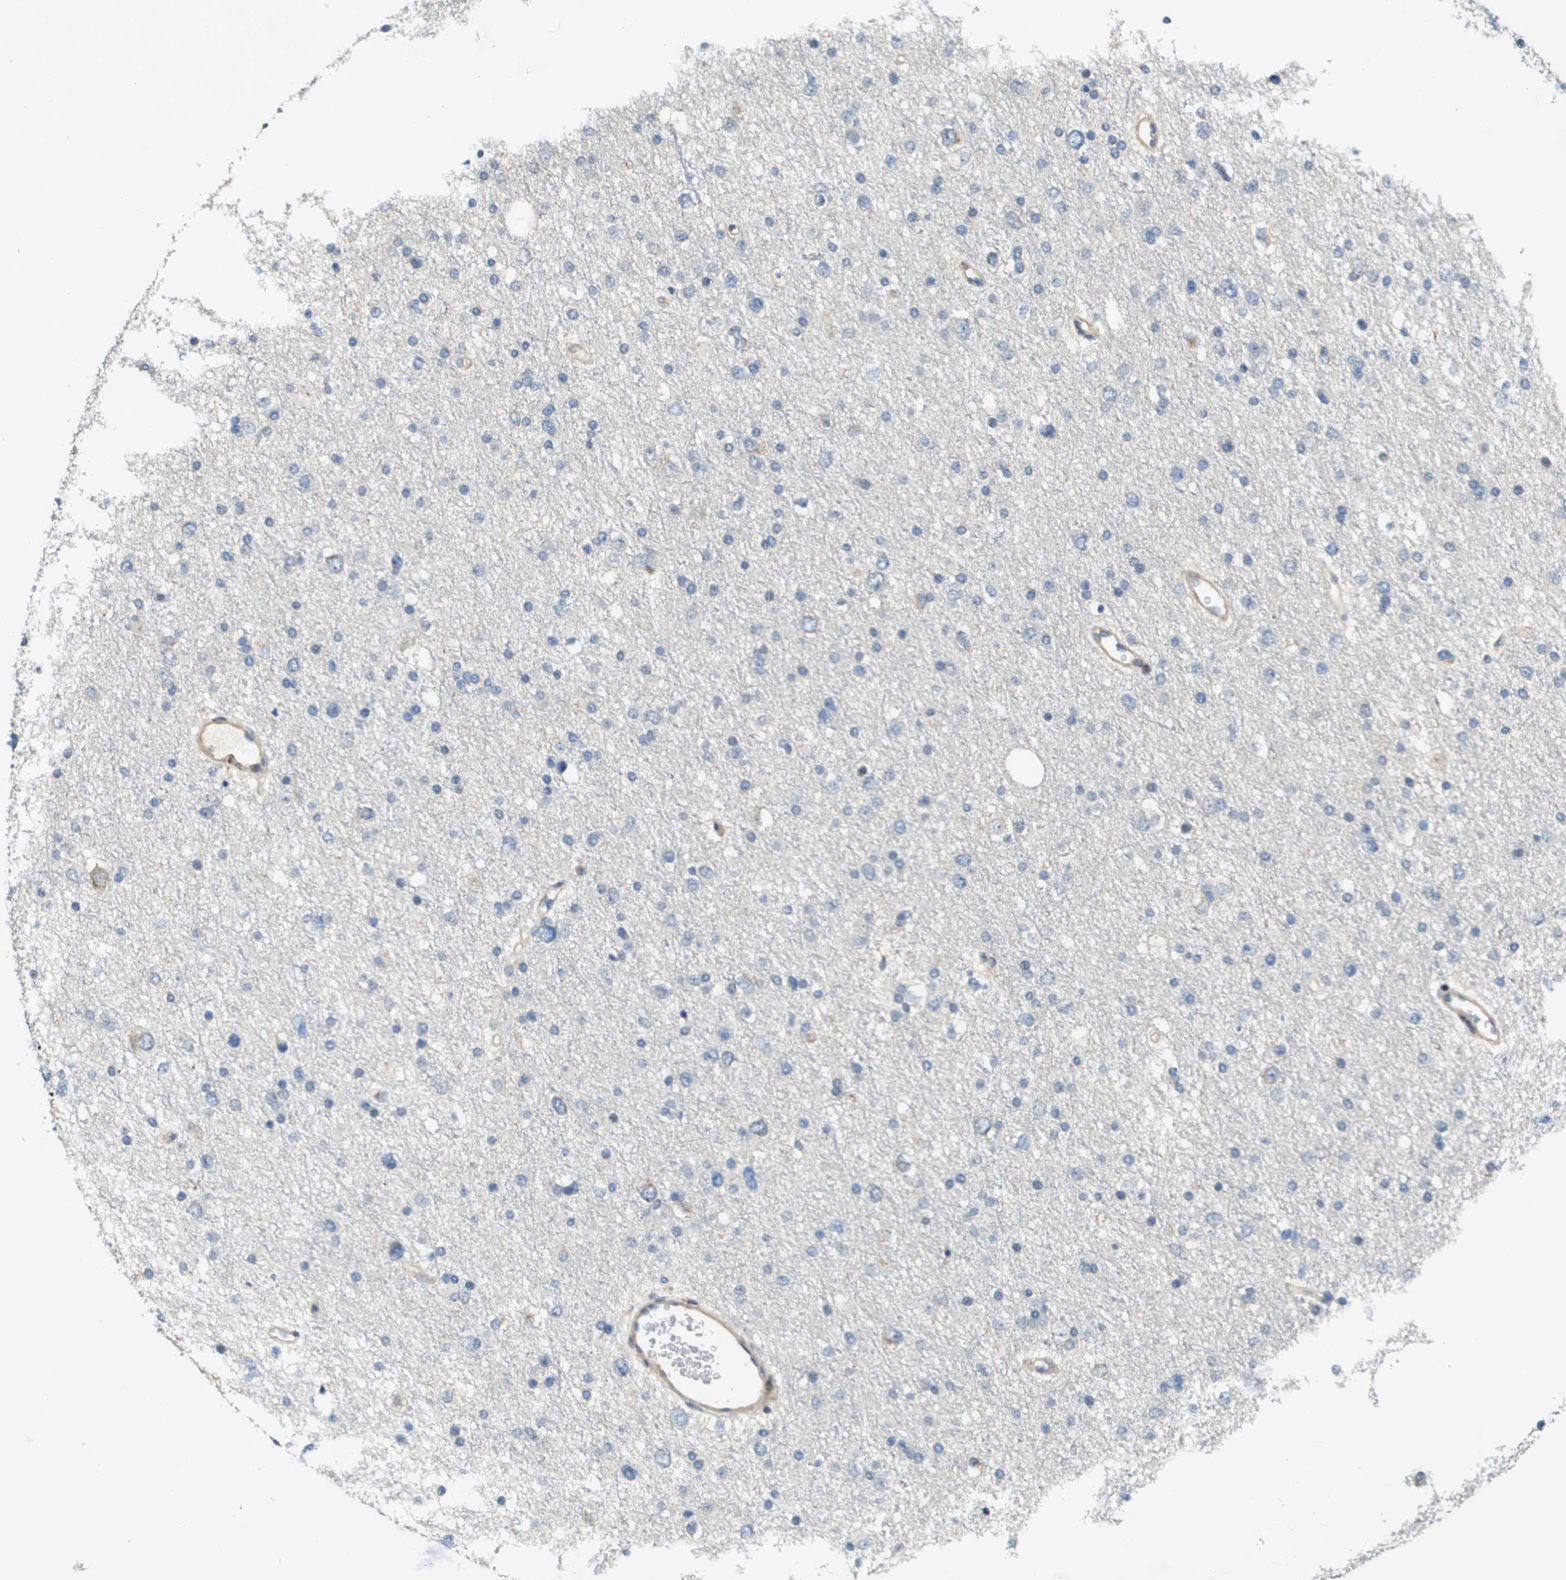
{"staining": {"intensity": "negative", "quantity": "none", "location": "none"}, "tissue": "glioma", "cell_type": "Tumor cells", "image_type": "cancer", "snomed": [{"axis": "morphology", "description": "Glioma, malignant, Low grade"}, {"axis": "topography", "description": "Brain"}], "caption": "DAB (3,3'-diaminobenzidine) immunohistochemical staining of human glioma shows no significant expression in tumor cells.", "gene": "SCN4B", "patient": {"sex": "female", "age": 37}}